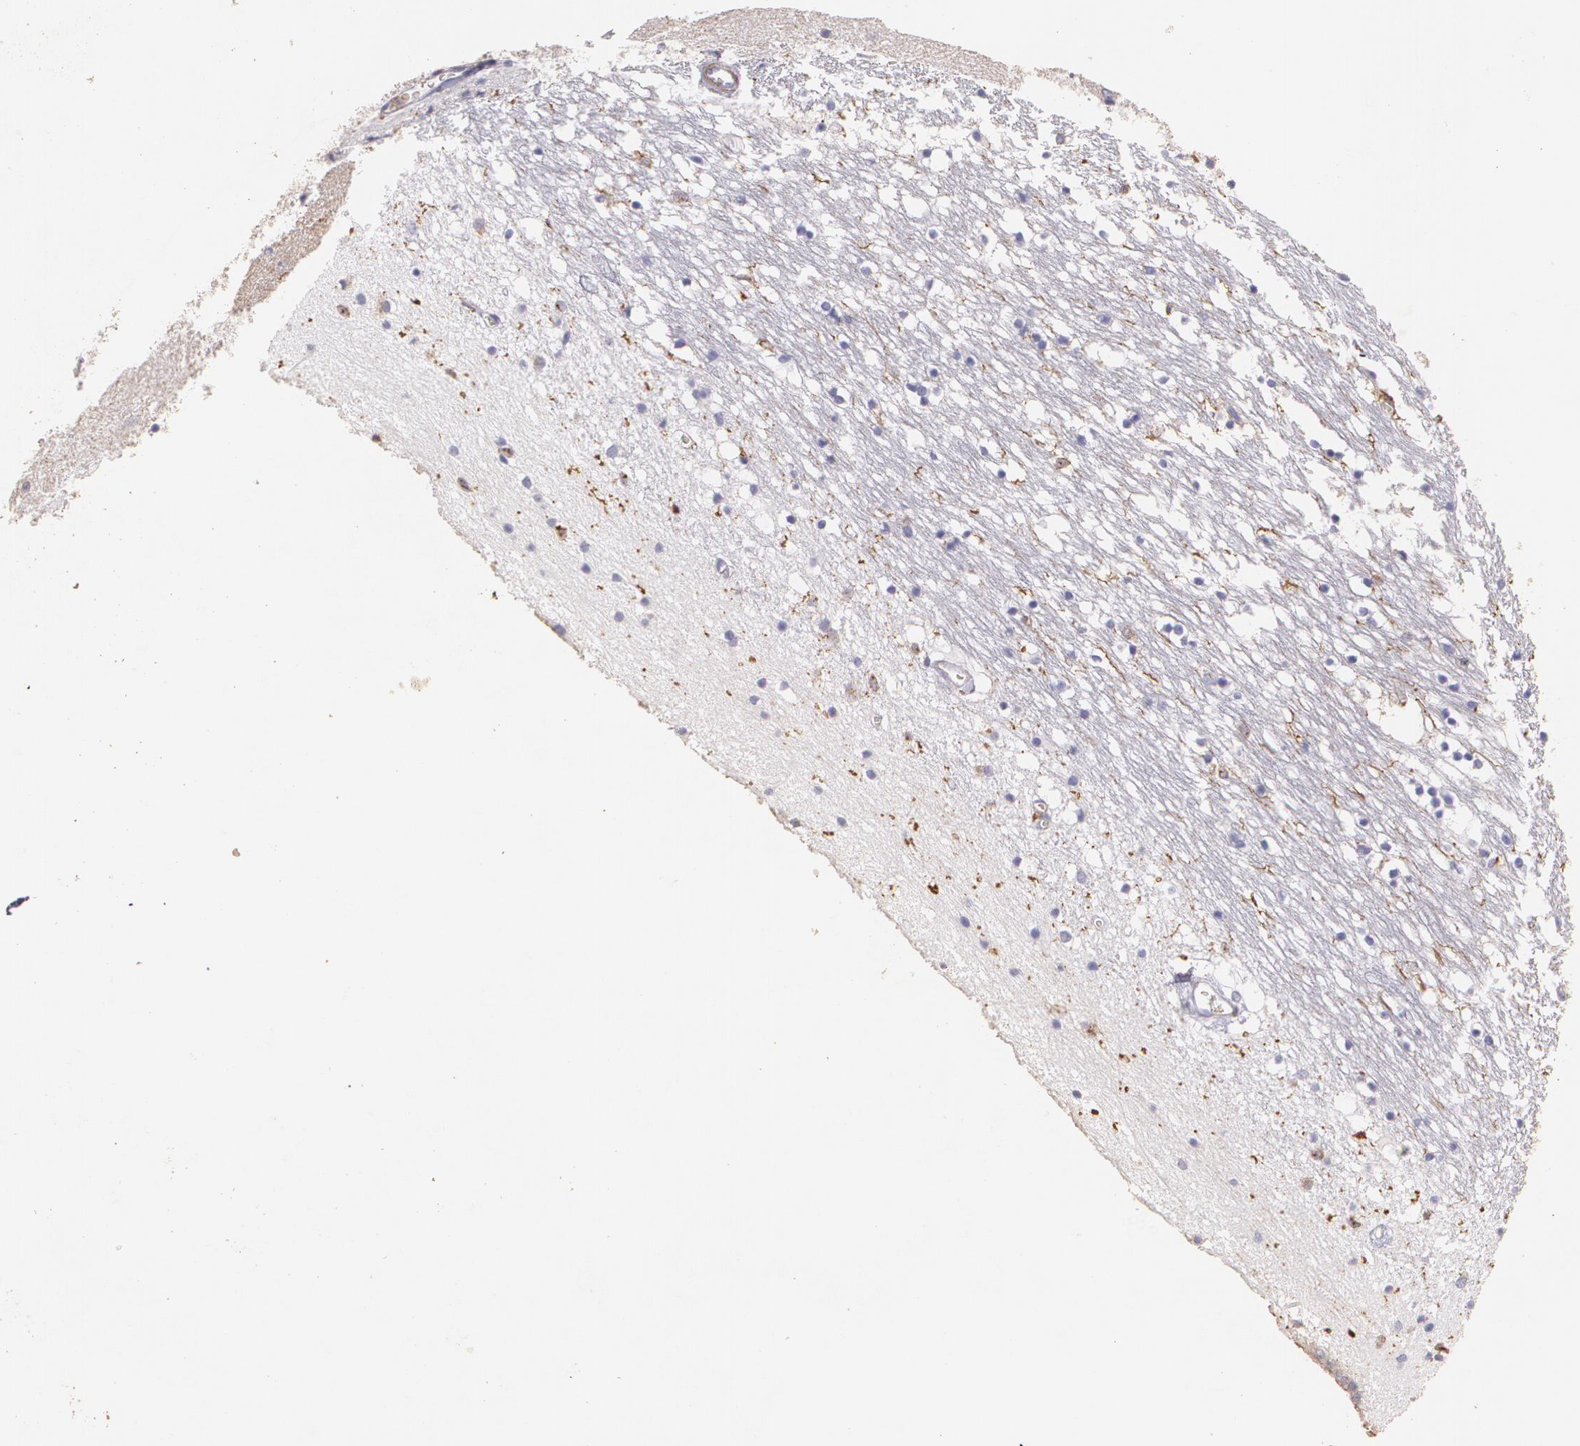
{"staining": {"intensity": "weak", "quantity": "<25%", "location": "cytoplasmic/membranous"}, "tissue": "caudate", "cell_type": "Glial cells", "image_type": "normal", "snomed": [{"axis": "morphology", "description": "Normal tissue, NOS"}, {"axis": "topography", "description": "Lateral ventricle wall"}], "caption": "A high-resolution micrograph shows immunohistochemistry (IHC) staining of benign caudate, which shows no significant positivity in glial cells.", "gene": "TGFBR1", "patient": {"sex": "male", "age": 45}}